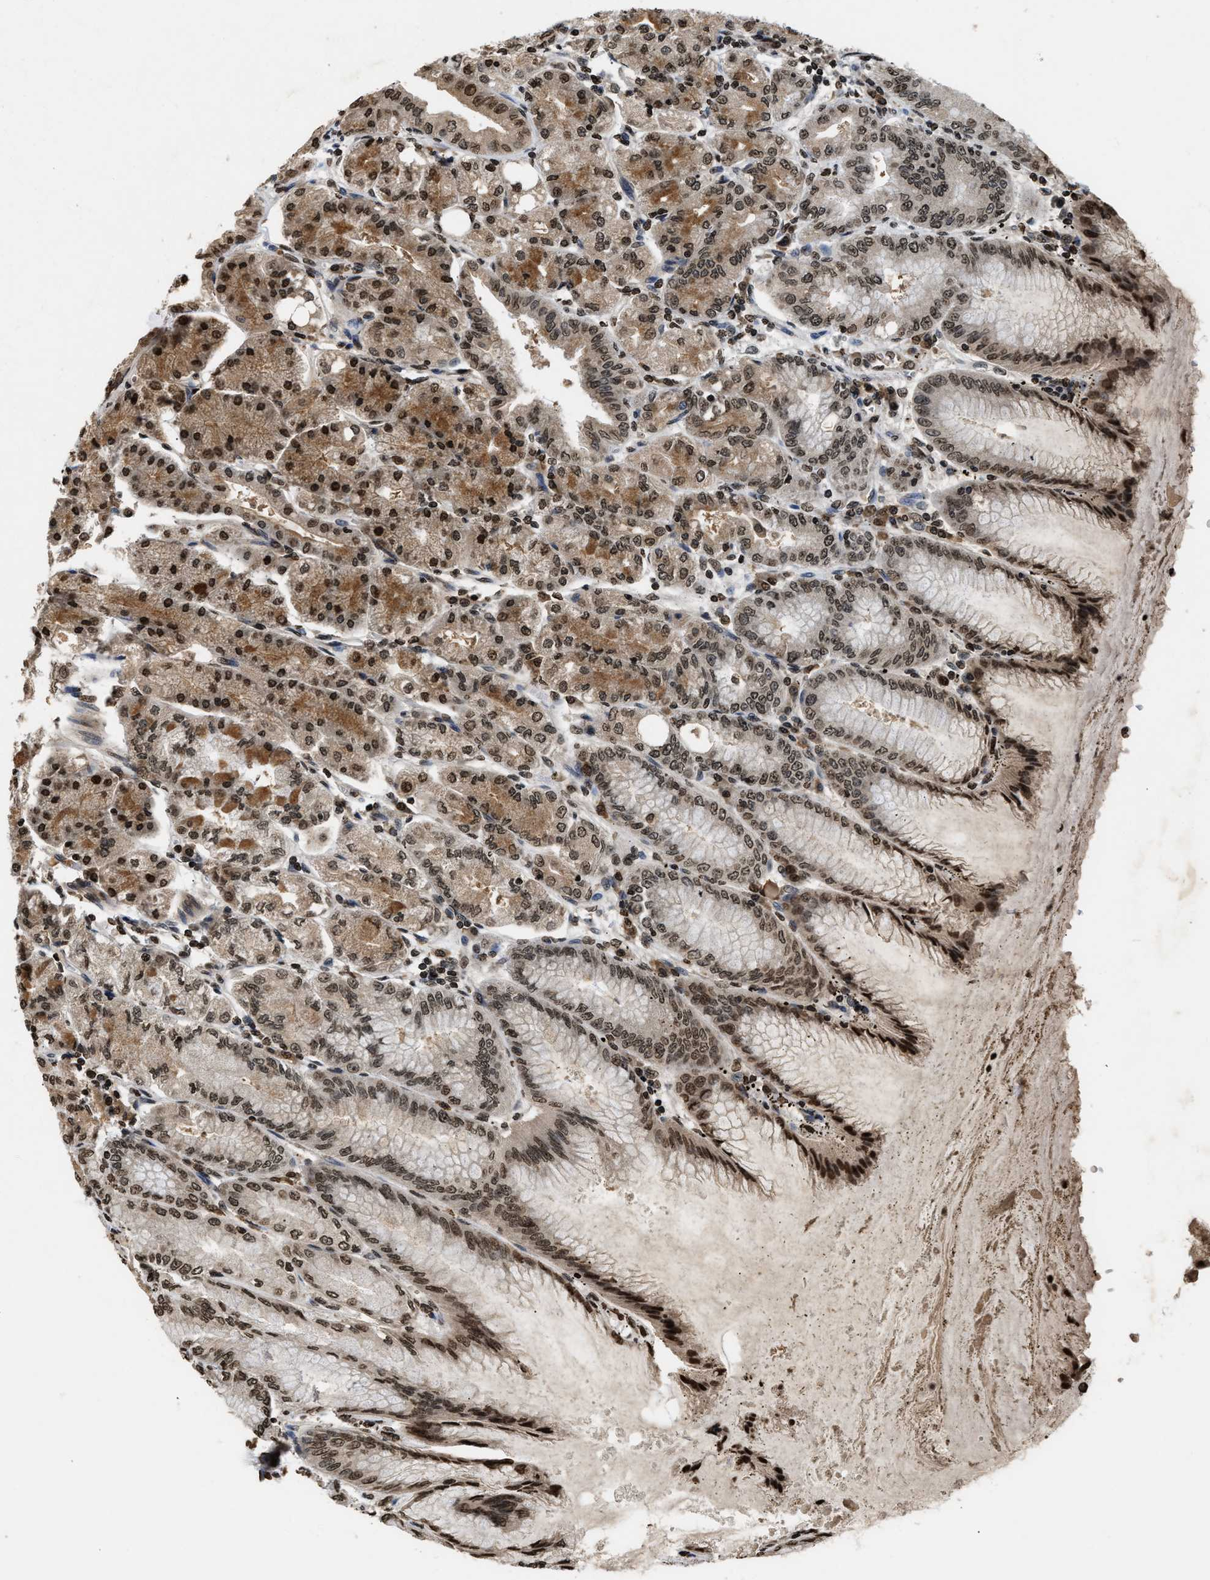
{"staining": {"intensity": "strong", "quantity": ">75%", "location": "cytoplasmic/membranous,nuclear"}, "tissue": "stomach", "cell_type": "Glandular cells", "image_type": "normal", "snomed": [{"axis": "morphology", "description": "Normal tissue, NOS"}, {"axis": "topography", "description": "Stomach, lower"}], "caption": "Protein staining of normal stomach exhibits strong cytoplasmic/membranous,nuclear expression in about >75% of glandular cells. The staining is performed using DAB brown chromogen to label protein expression. The nuclei are counter-stained blue using hematoxylin.", "gene": "DNASE1L3", "patient": {"sex": "male", "age": 71}}